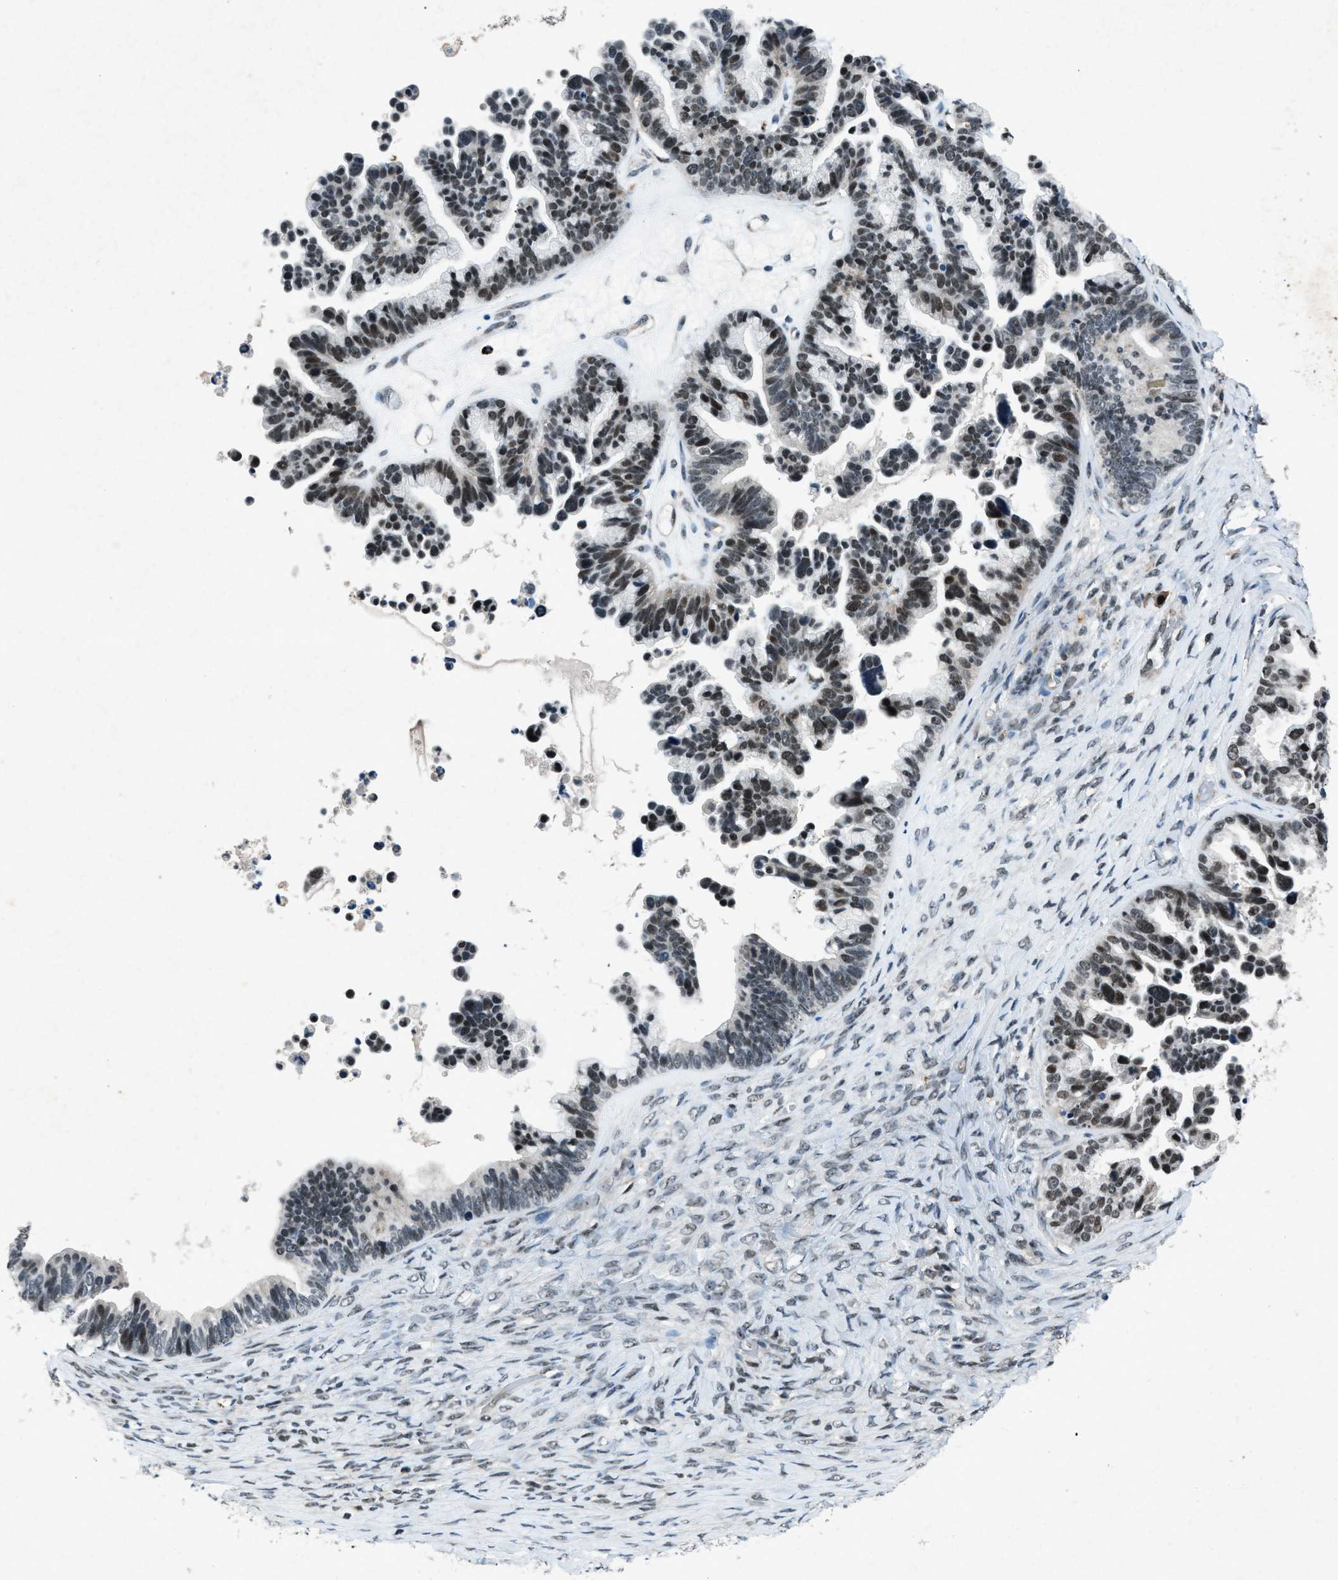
{"staining": {"intensity": "moderate", "quantity": "25%-75%", "location": "cytoplasmic/membranous,nuclear"}, "tissue": "ovarian cancer", "cell_type": "Tumor cells", "image_type": "cancer", "snomed": [{"axis": "morphology", "description": "Cystadenocarcinoma, serous, NOS"}, {"axis": "topography", "description": "Ovary"}], "caption": "This histopathology image exhibits IHC staining of human serous cystadenocarcinoma (ovarian), with medium moderate cytoplasmic/membranous and nuclear positivity in approximately 25%-75% of tumor cells.", "gene": "ADCY1", "patient": {"sex": "female", "age": 56}}